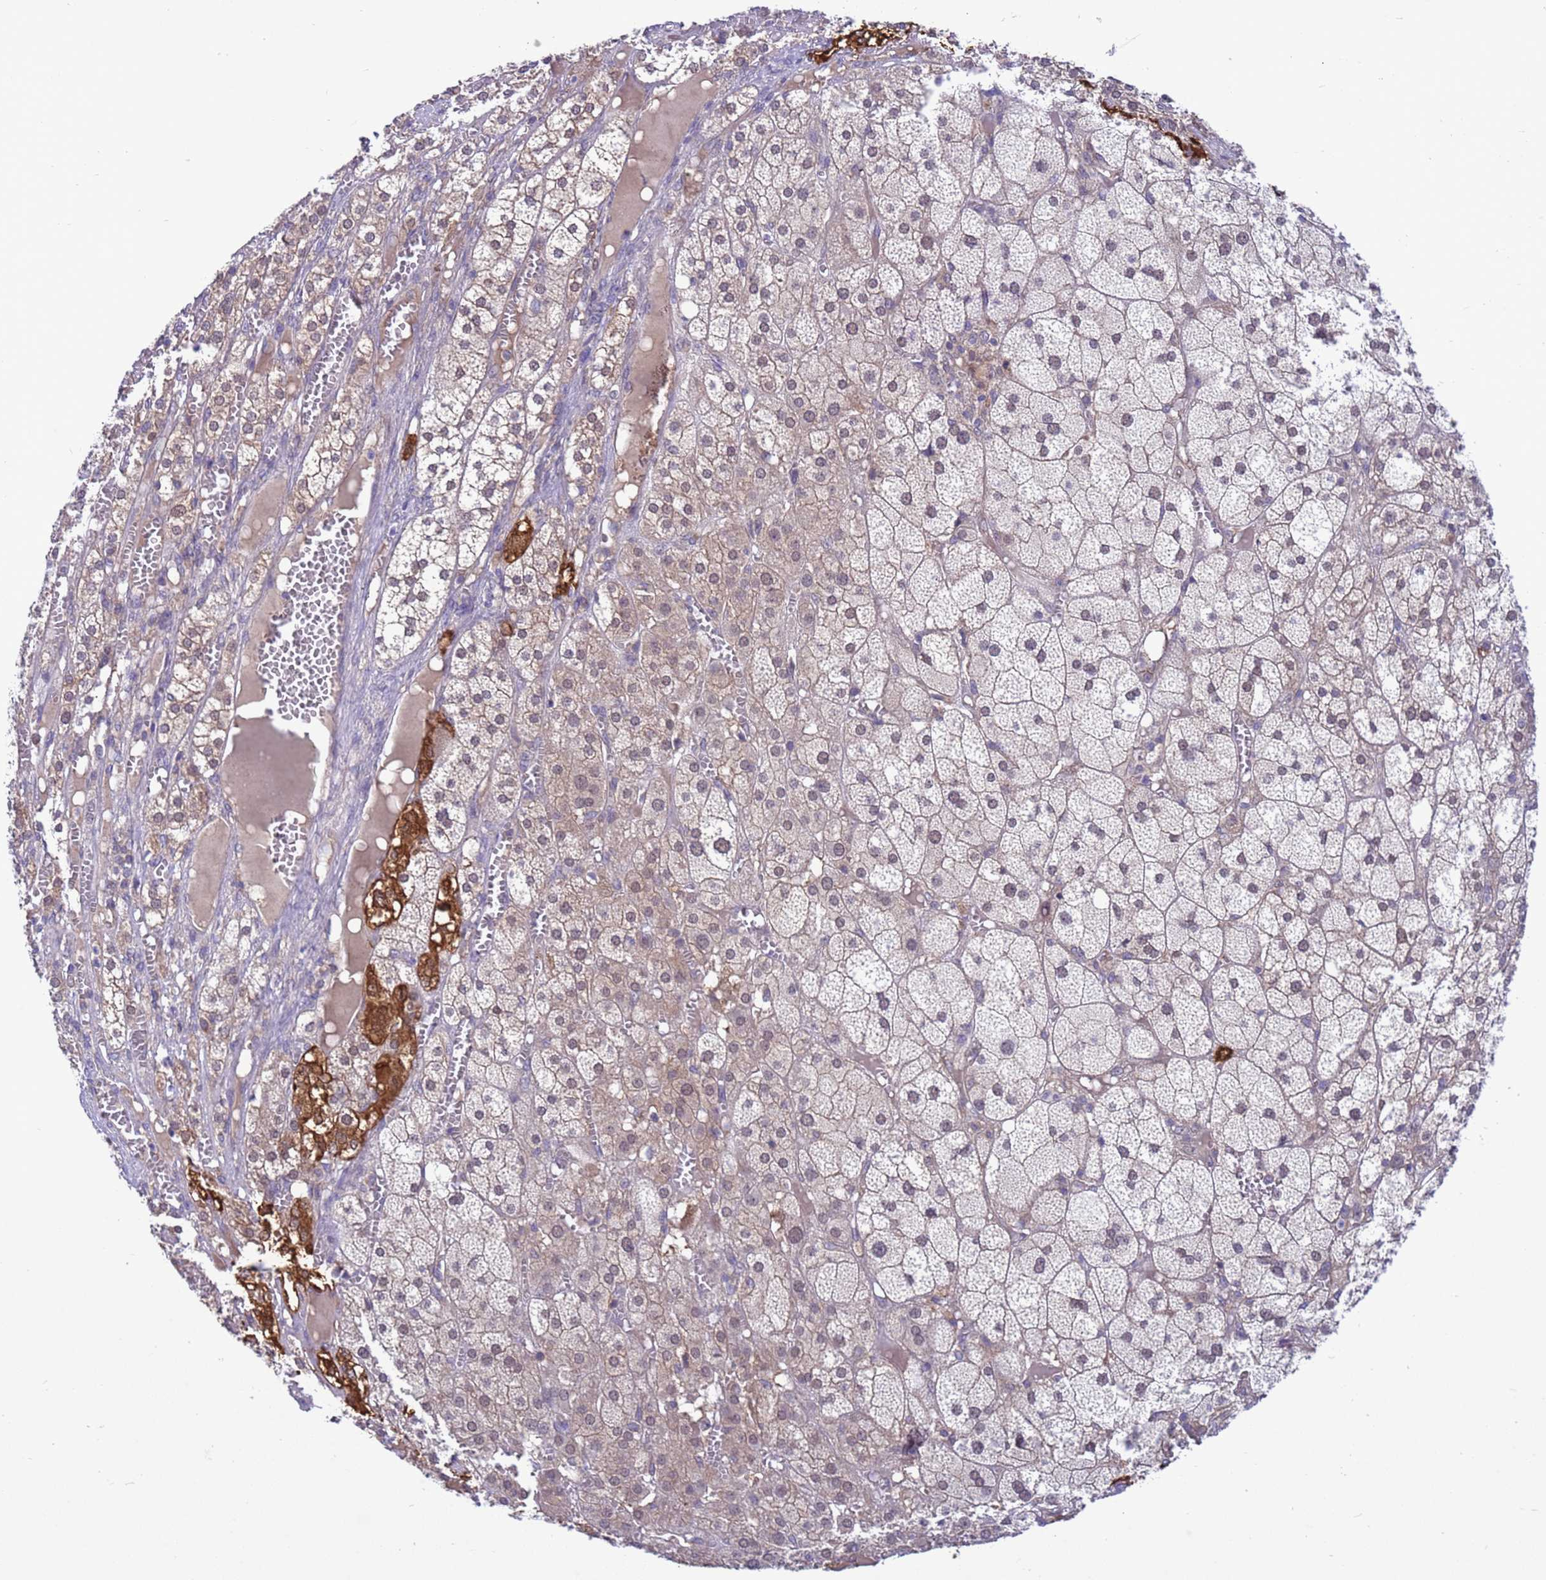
{"staining": {"intensity": "moderate", "quantity": "25%-75%", "location": "cytoplasmic/membranous,nuclear"}, "tissue": "adrenal gland", "cell_type": "Glandular cells", "image_type": "normal", "snomed": [{"axis": "morphology", "description": "Normal tissue, NOS"}, {"axis": "topography", "description": "Adrenal gland"}], "caption": "An image showing moderate cytoplasmic/membranous,nuclear positivity in about 25%-75% of glandular cells in unremarkable adrenal gland, as visualized by brown immunohistochemical staining.", "gene": "ZNF461", "patient": {"sex": "female", "age": 61}}